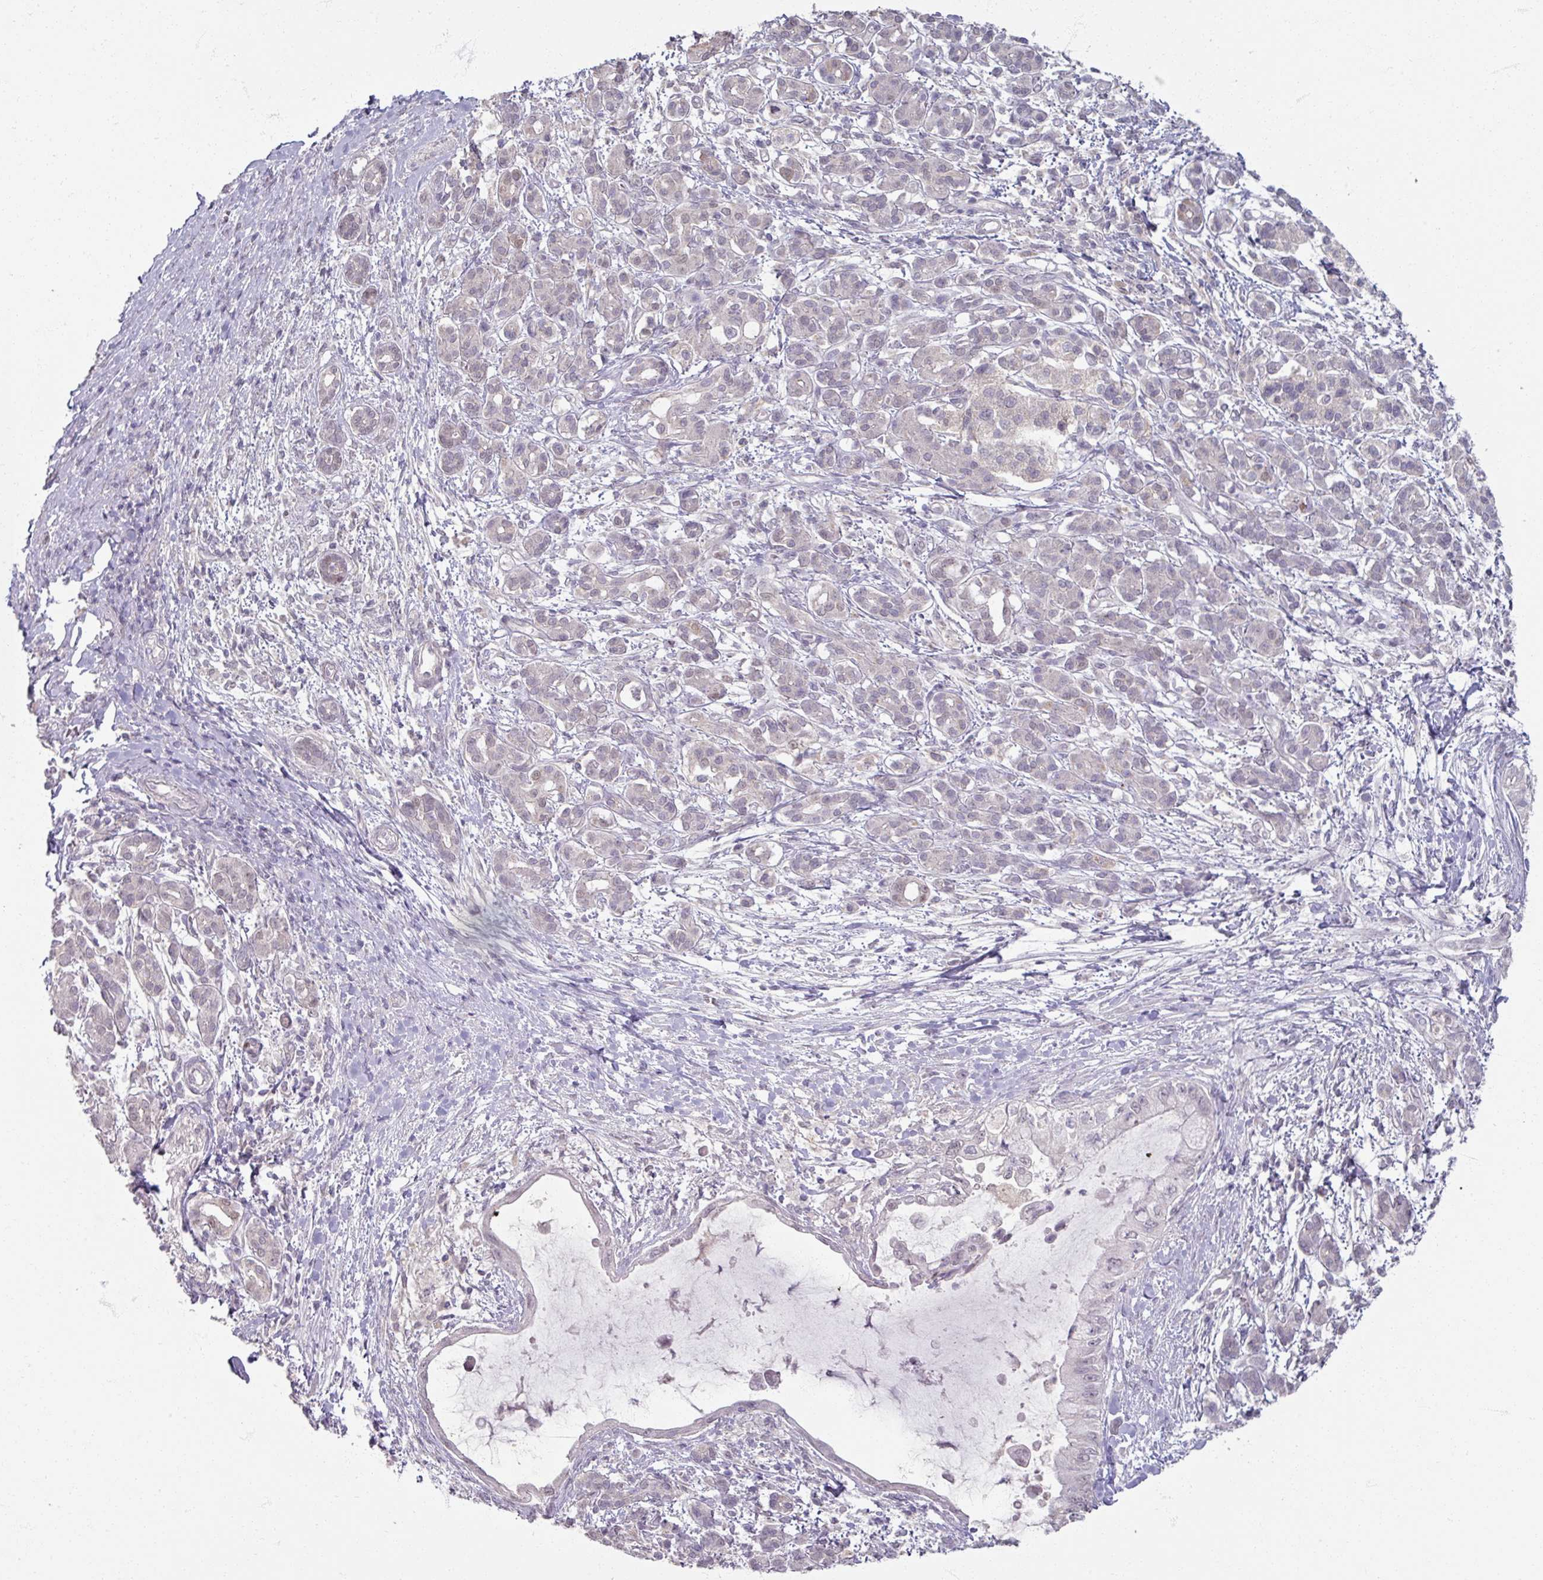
{"staining": {"intensity": "negative", "quantity": "none", "location": "none"}, "tissue": "pancreatic cancer", "cell_type": "Tumor cells", "image_type": "cancer", "snomed": [{"axis": "morphology", "description": "Adenocarcinoma, NOS"}, {"axis": "topography", "description": "Pancreas"}], "caption": "Tumor cells are negative for brown protein staining in pancreatic cancer (adenocarcinoma).", "gene": "SOX11", "patient": {"sex": "male", "age": 48}}